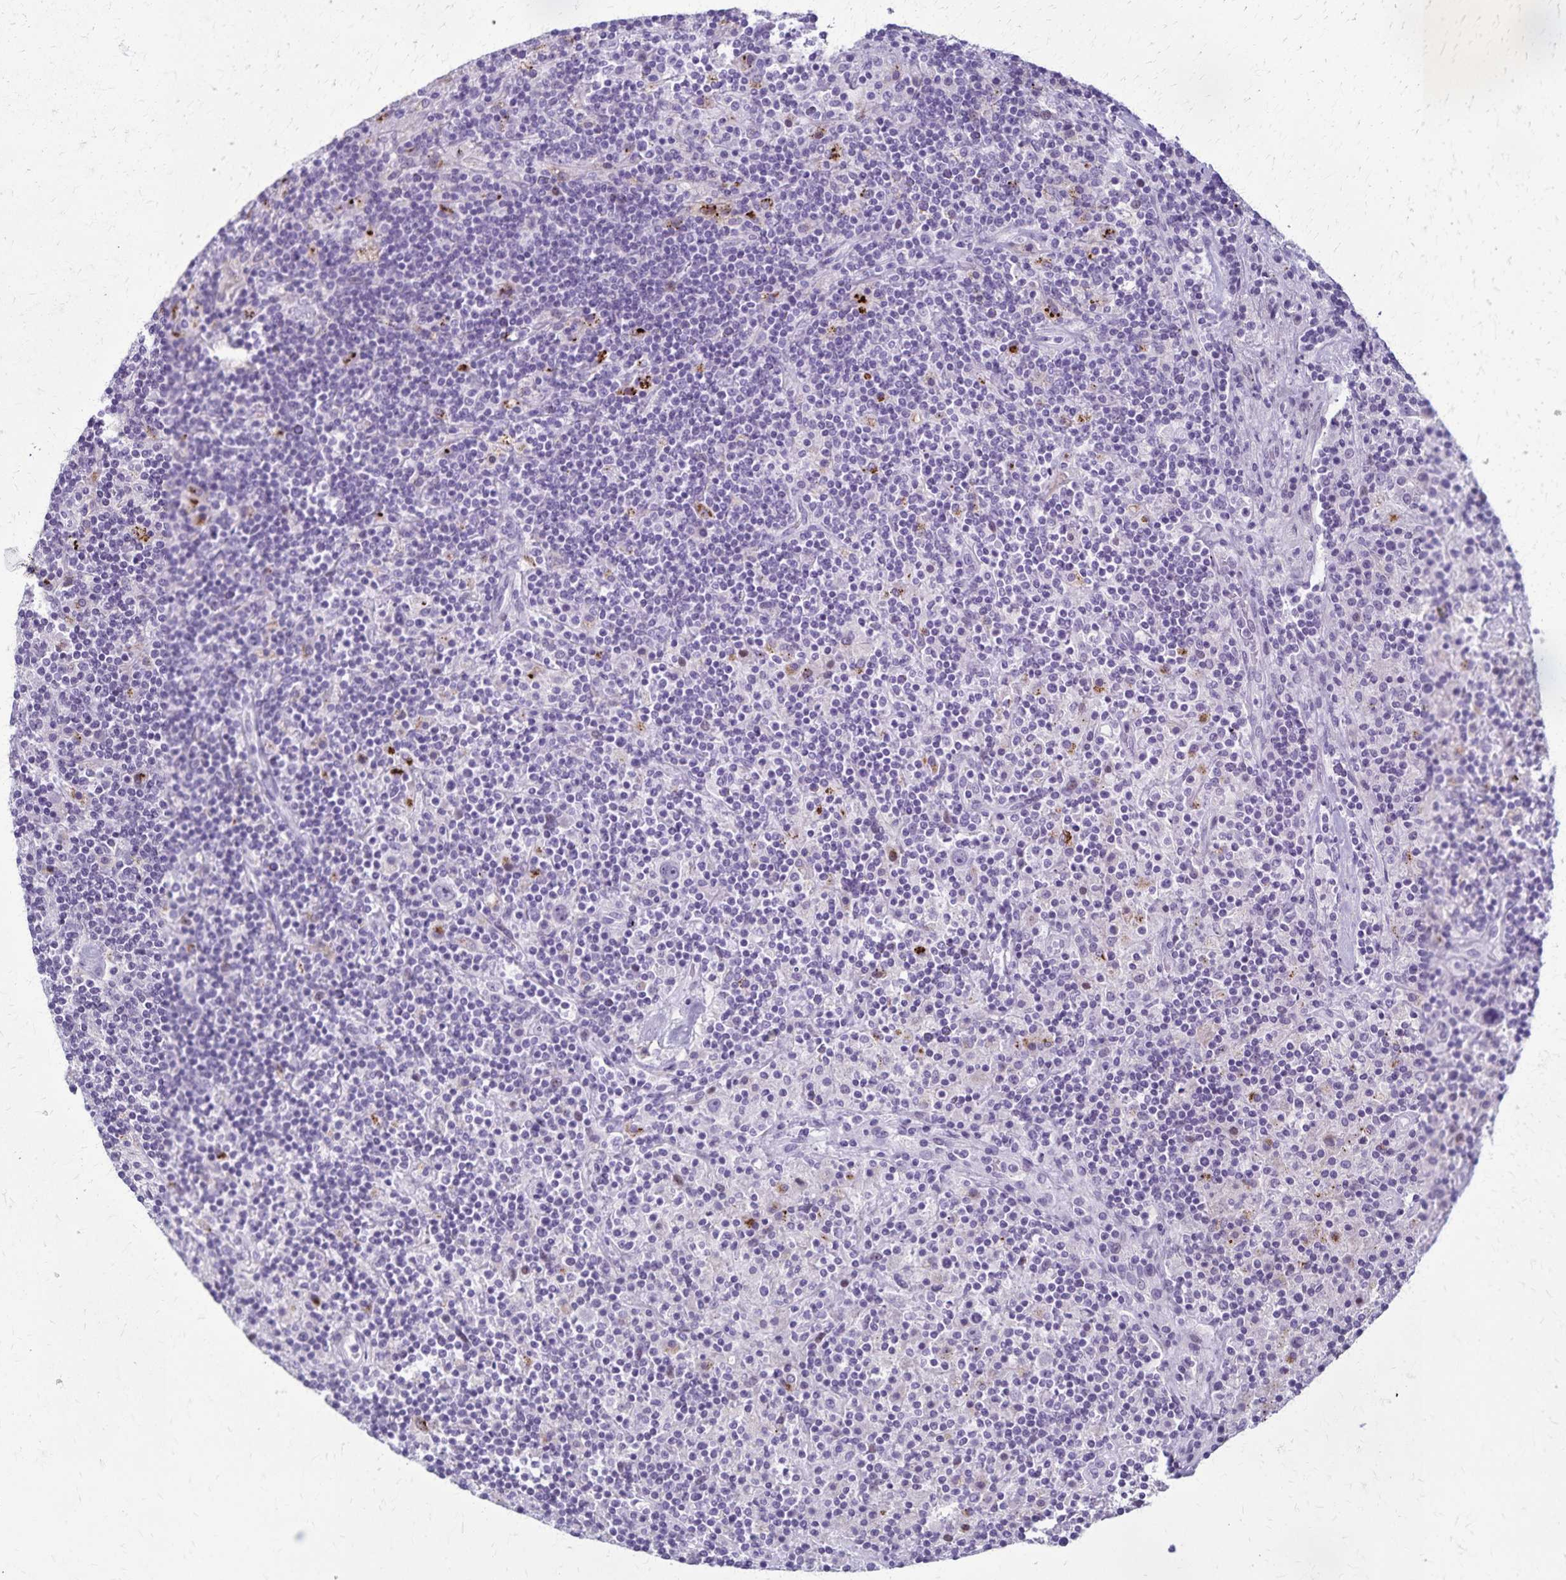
{"staining": {"intensity": "negative", "quantity": "none", "location": "none"}, "tissue": "lymphoma", "cell_type": "Tumor cells", "image_type": "cancer", "snomed": [{"axis": "morphology", "description": "Hodgkin's disease, NOS"}, {"axis": "topography", "description": "Lymph node"}], "caption": "Tumor cells are negative for protein expression in human Hodgkin's disease.", "gene": "TMEM60", "patient": {"sex": "male", "age": 70}}